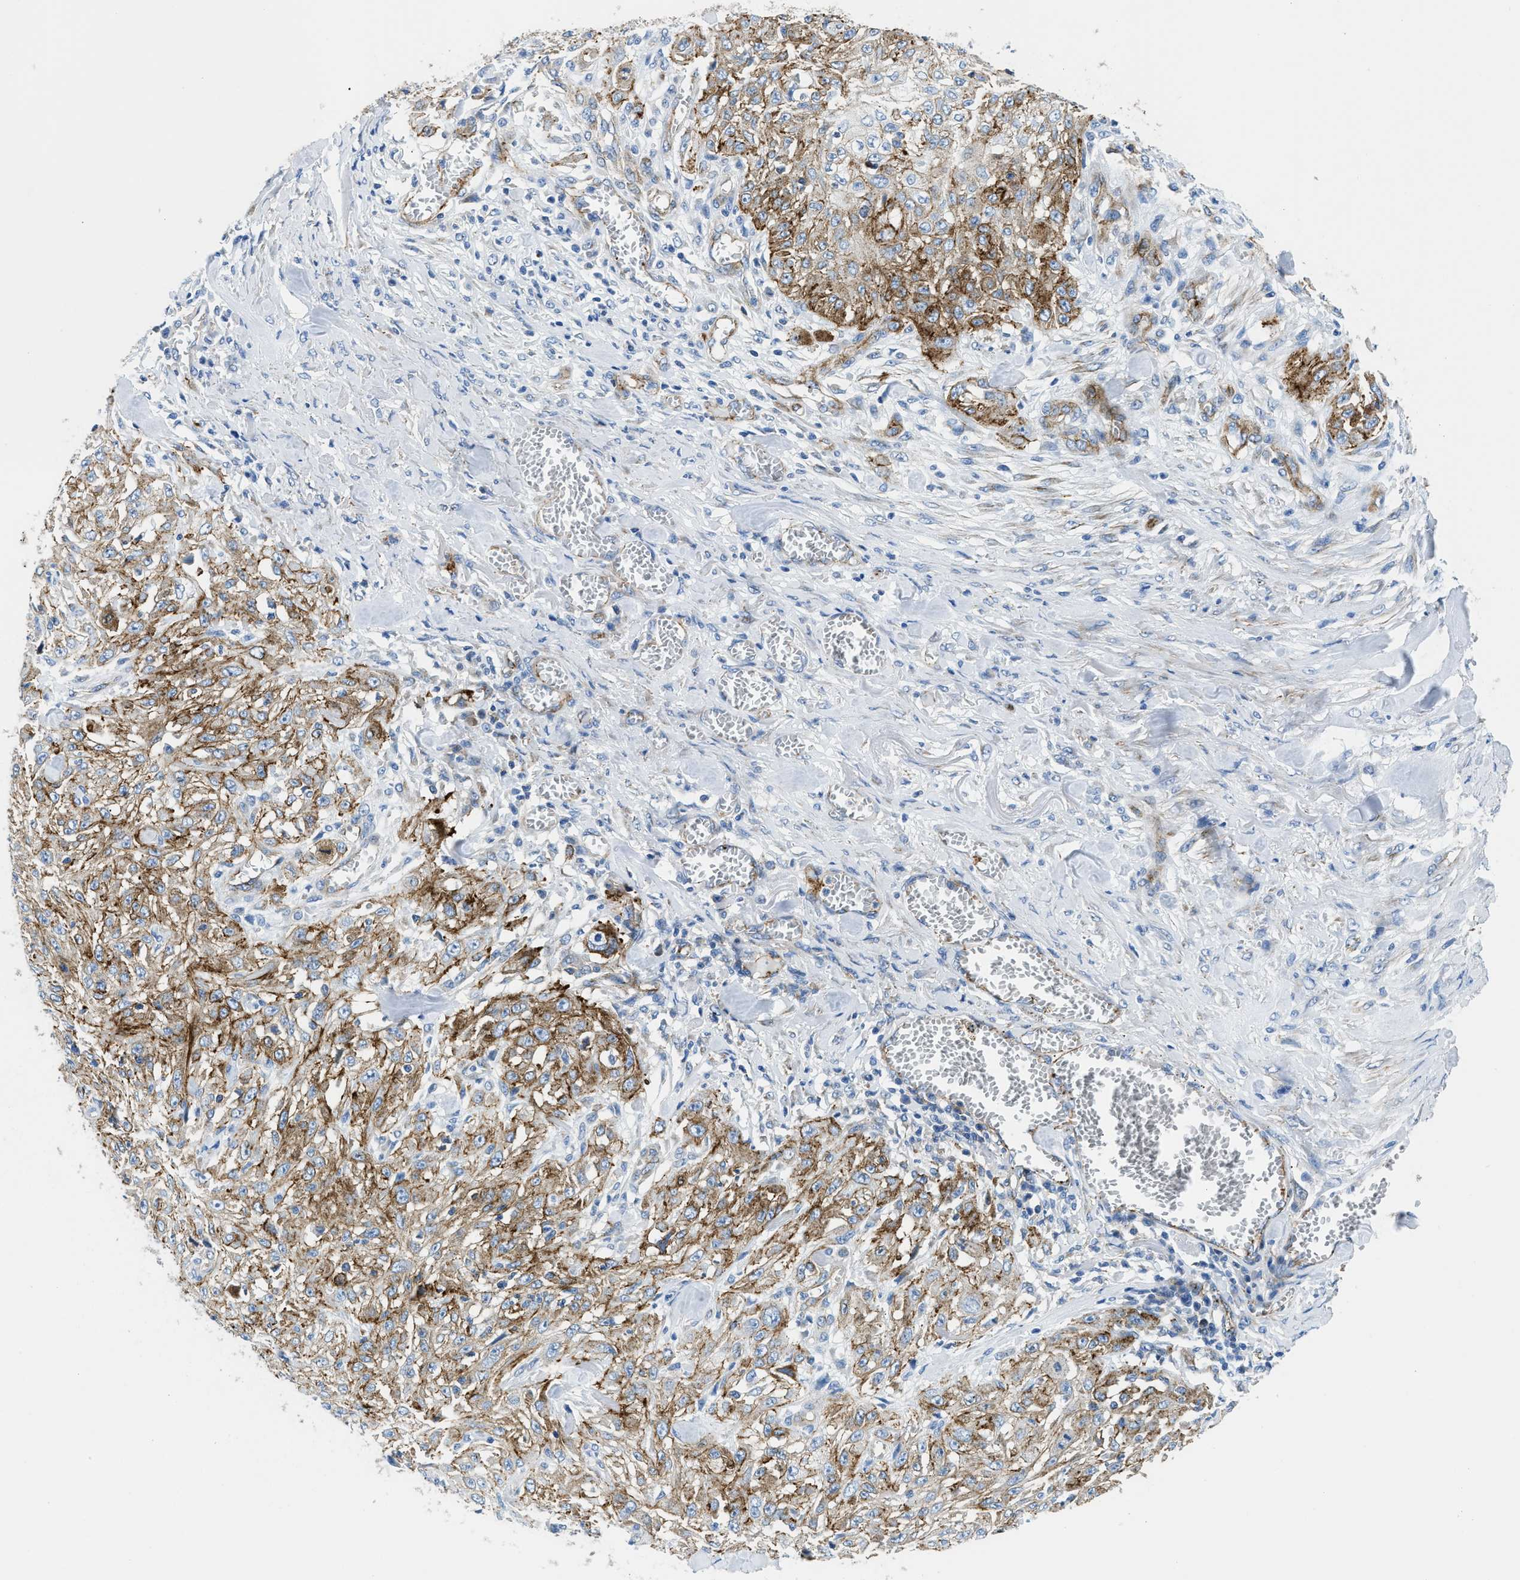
{"staining": {"intensity": "moderate", "quantity": ">75%", "location": "cytoplasmic/membranous"}, "tissue": "skin cancer", "cell_type": "Tumor cells", "image_type": "cancer", "snomed": [{"axis": "morphology", "description": "Squamous cell carcinoma, NOS"}, {"axis": "morphology", "description": "Squamous cell carcinoma, metastatic, NOS"}, {"axis": "topography", "description": "Skin"}, {"axis": "topography", "description": "Lymph node"}], "caption": "A medium amount of moderate cytoplasmic/membranous expression is identified in approximately >75% of tumor cells in skin cancer (squamous cell carcinoma) tissue.", "gene": "CUTA", "patient": {"sex": "male", "age": 75}}